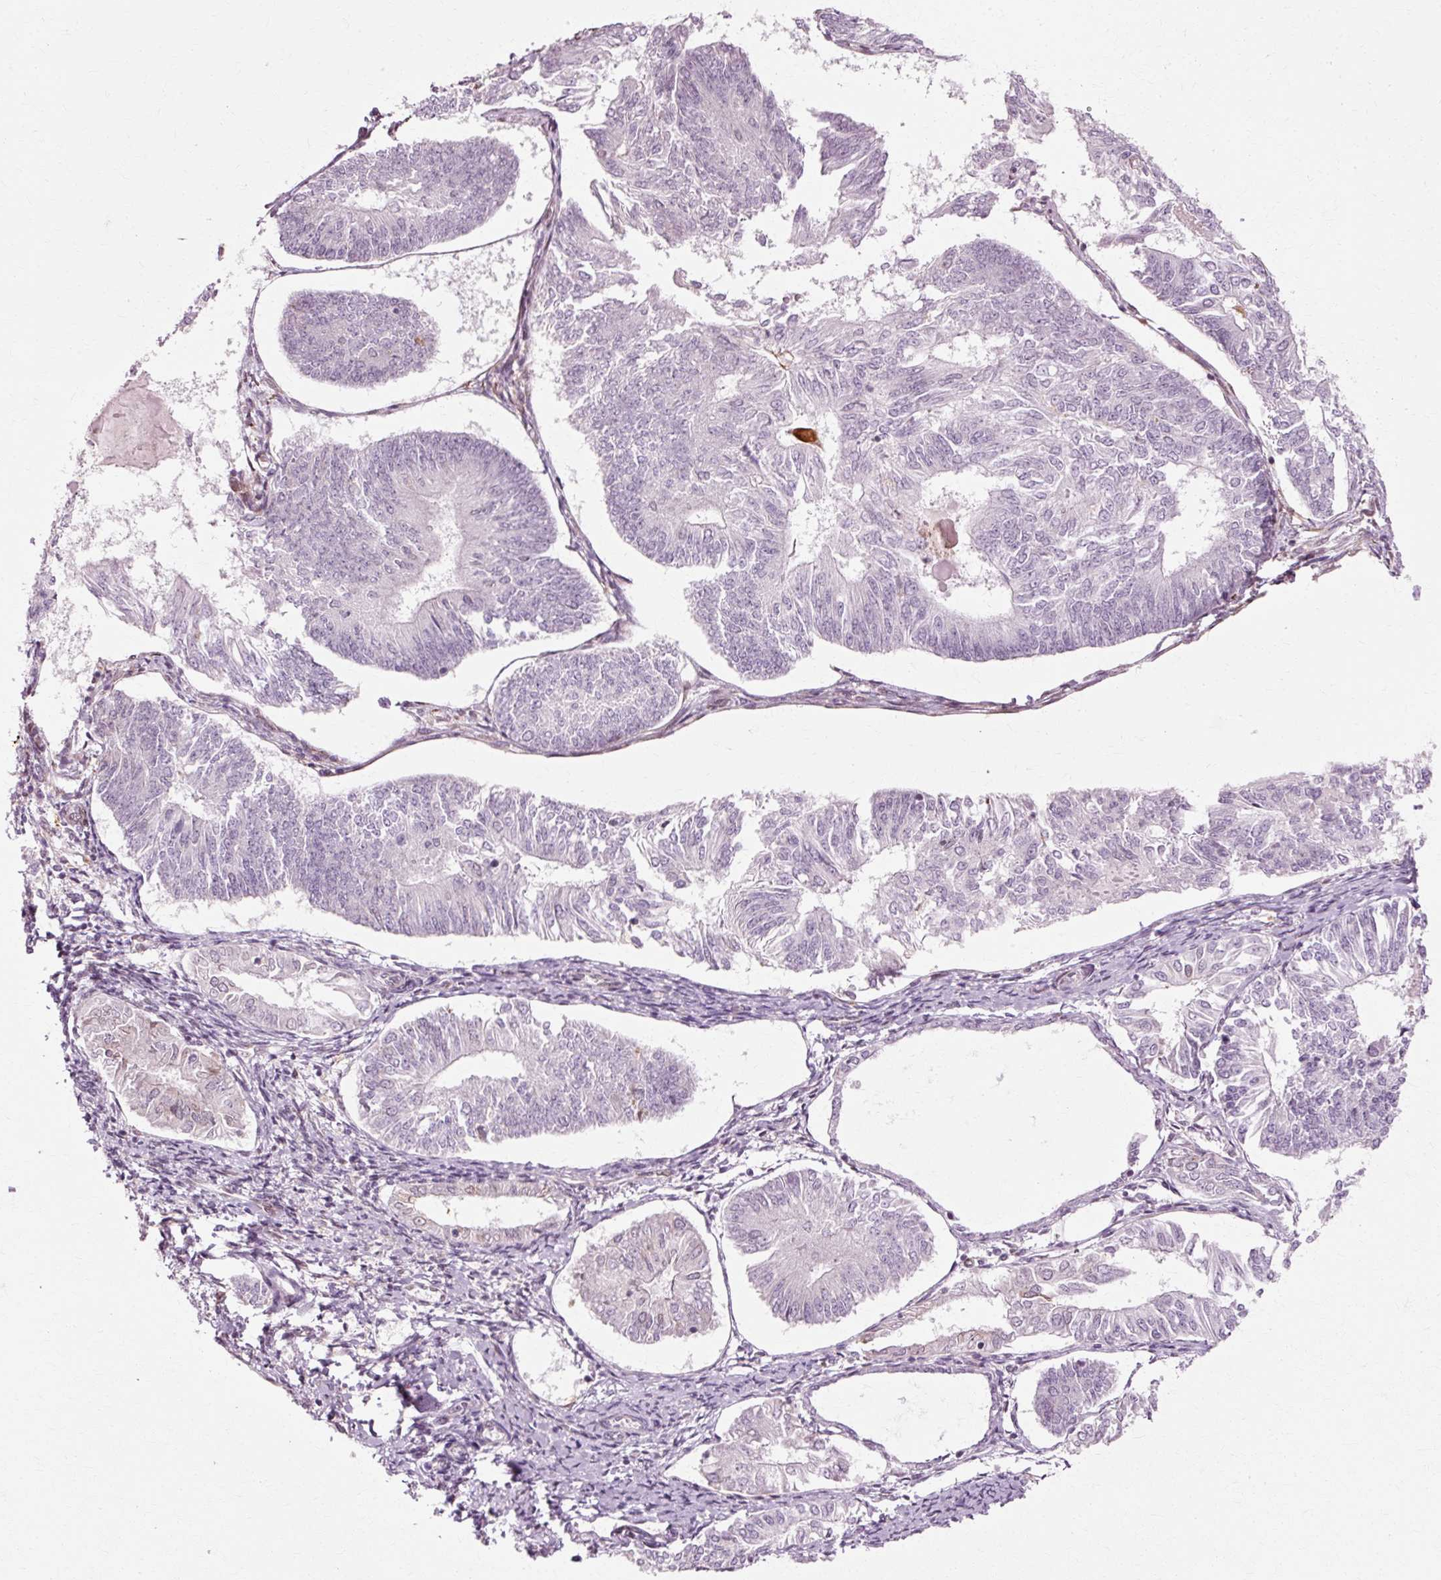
{"staining": {"intensity": "negative", "quantity": "none", "location": "none"}, "tissue": "endometrial cancer", "cell_type": "Tumor cells", "image_type": "cancer", "snomed": [{"axis": "morphology", "description": "Adenocarcinoma, NOS"}, {"axis": "topography", "description": "Endometrium"}], "caption": "High magnification brightfield microscopy of endometrial cancer (adenocarcinoma) stained with DAB (3,3'-diaminobenzidine) (brown) and counterstained with hematoxylin (blue): tumor cells show no significant staining.", "gene": "RGPD5", "patient": {"sex": "female", "age": 58}}